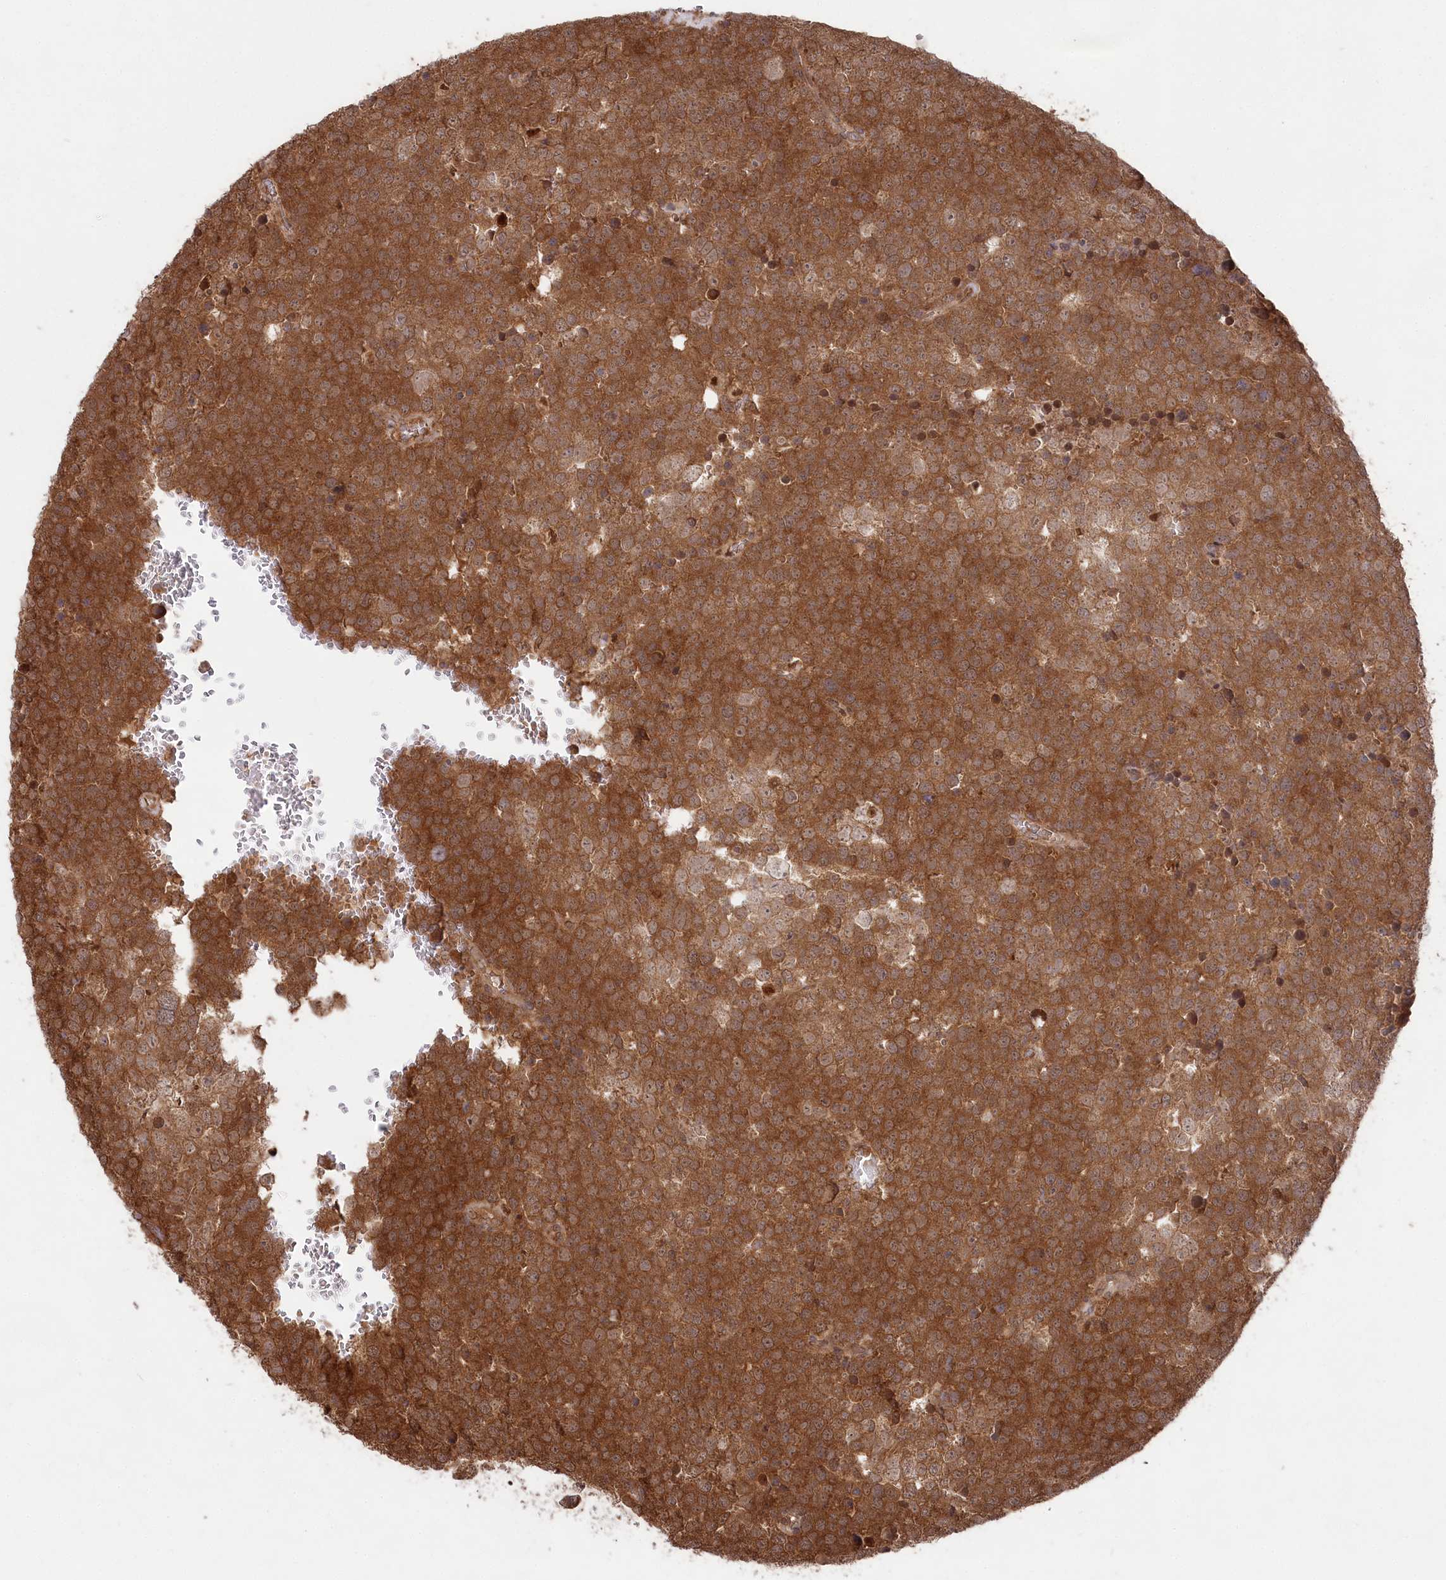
{"staining": {"intensity": "strong", "quantity": ">75%", "location": "cytoplasmic/membranous"}, "tissue": "testis cancer", "cell_type": "Tumor cells", "image_type": "cancer", "snomed": [{"axis": "morphology", "description": "Seminoma, NOS"}, {"axis": "topography", "description": "Testis"}], "caption": "Testis cancer stained with DAB IHC displays high levels of strong cytoplasmic/membranous staining in about >75% of tumor cells.", "gene": "PSMA1", "patient": {"sex": "male", "age": 71}}